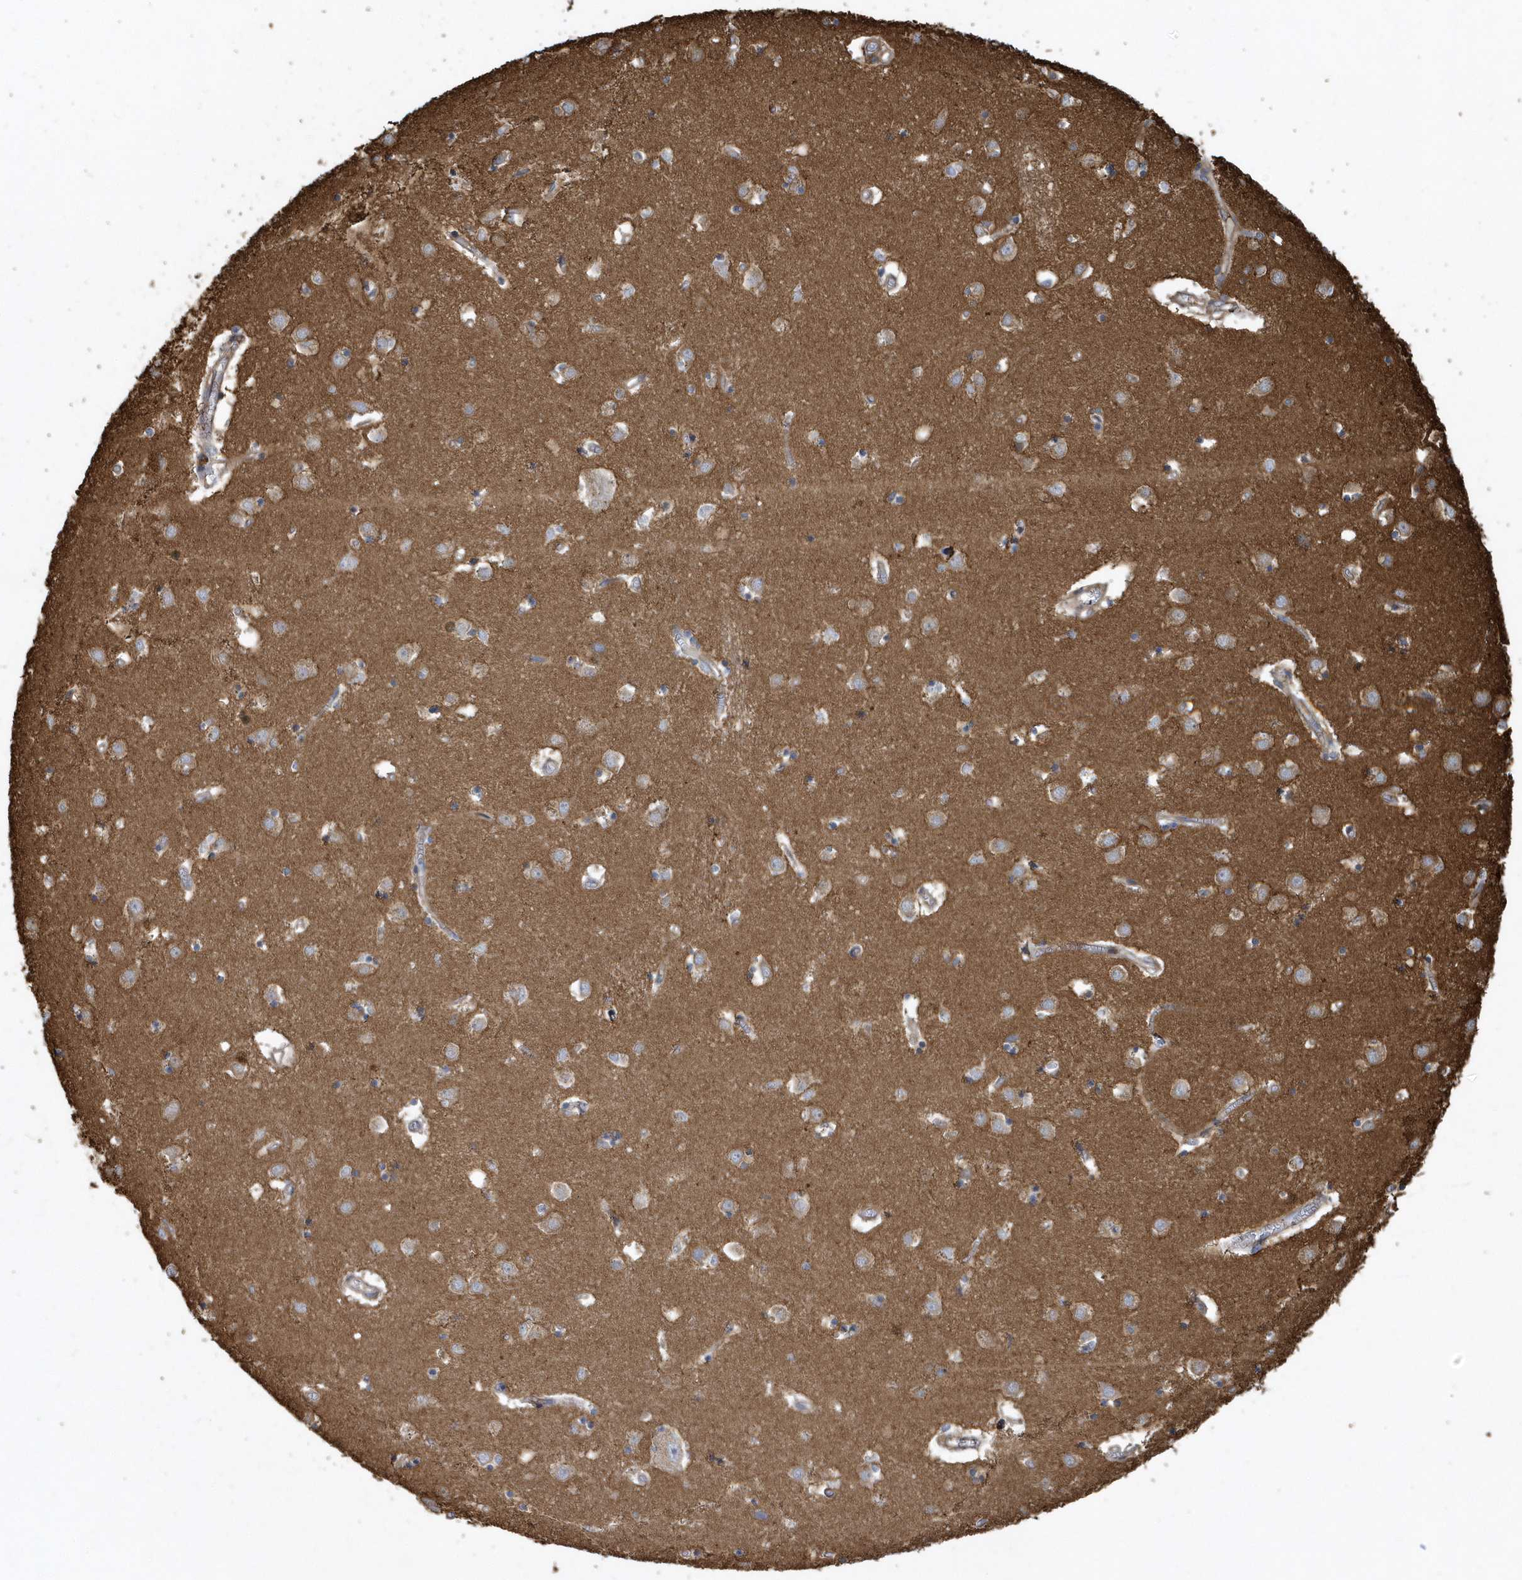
{"staining": {"intensity": "weak", "quantity": "25%-75%", "location": "cytoplasmic/membranous"}, "tissue": "caudate", "cell_type": "Glial cells", "image_type": "normal", "snomed": [{"axis": "morphology", "description": "Normal tissue, NOS"}, {"axis": "topography", "description": "Lateral ventricle wall"}], "caption": "Caudate was stained to show a protein in brown. There is low levels of weak cytoplasmic/membranous positivity in about 25%-75% of glial cells. Immunohistochemistry (ihc) stains the protein of interest in brown and the nuclei are stained blue.", "gene": "TRAIP", "patient": {"sex": "male", "age": 70}}